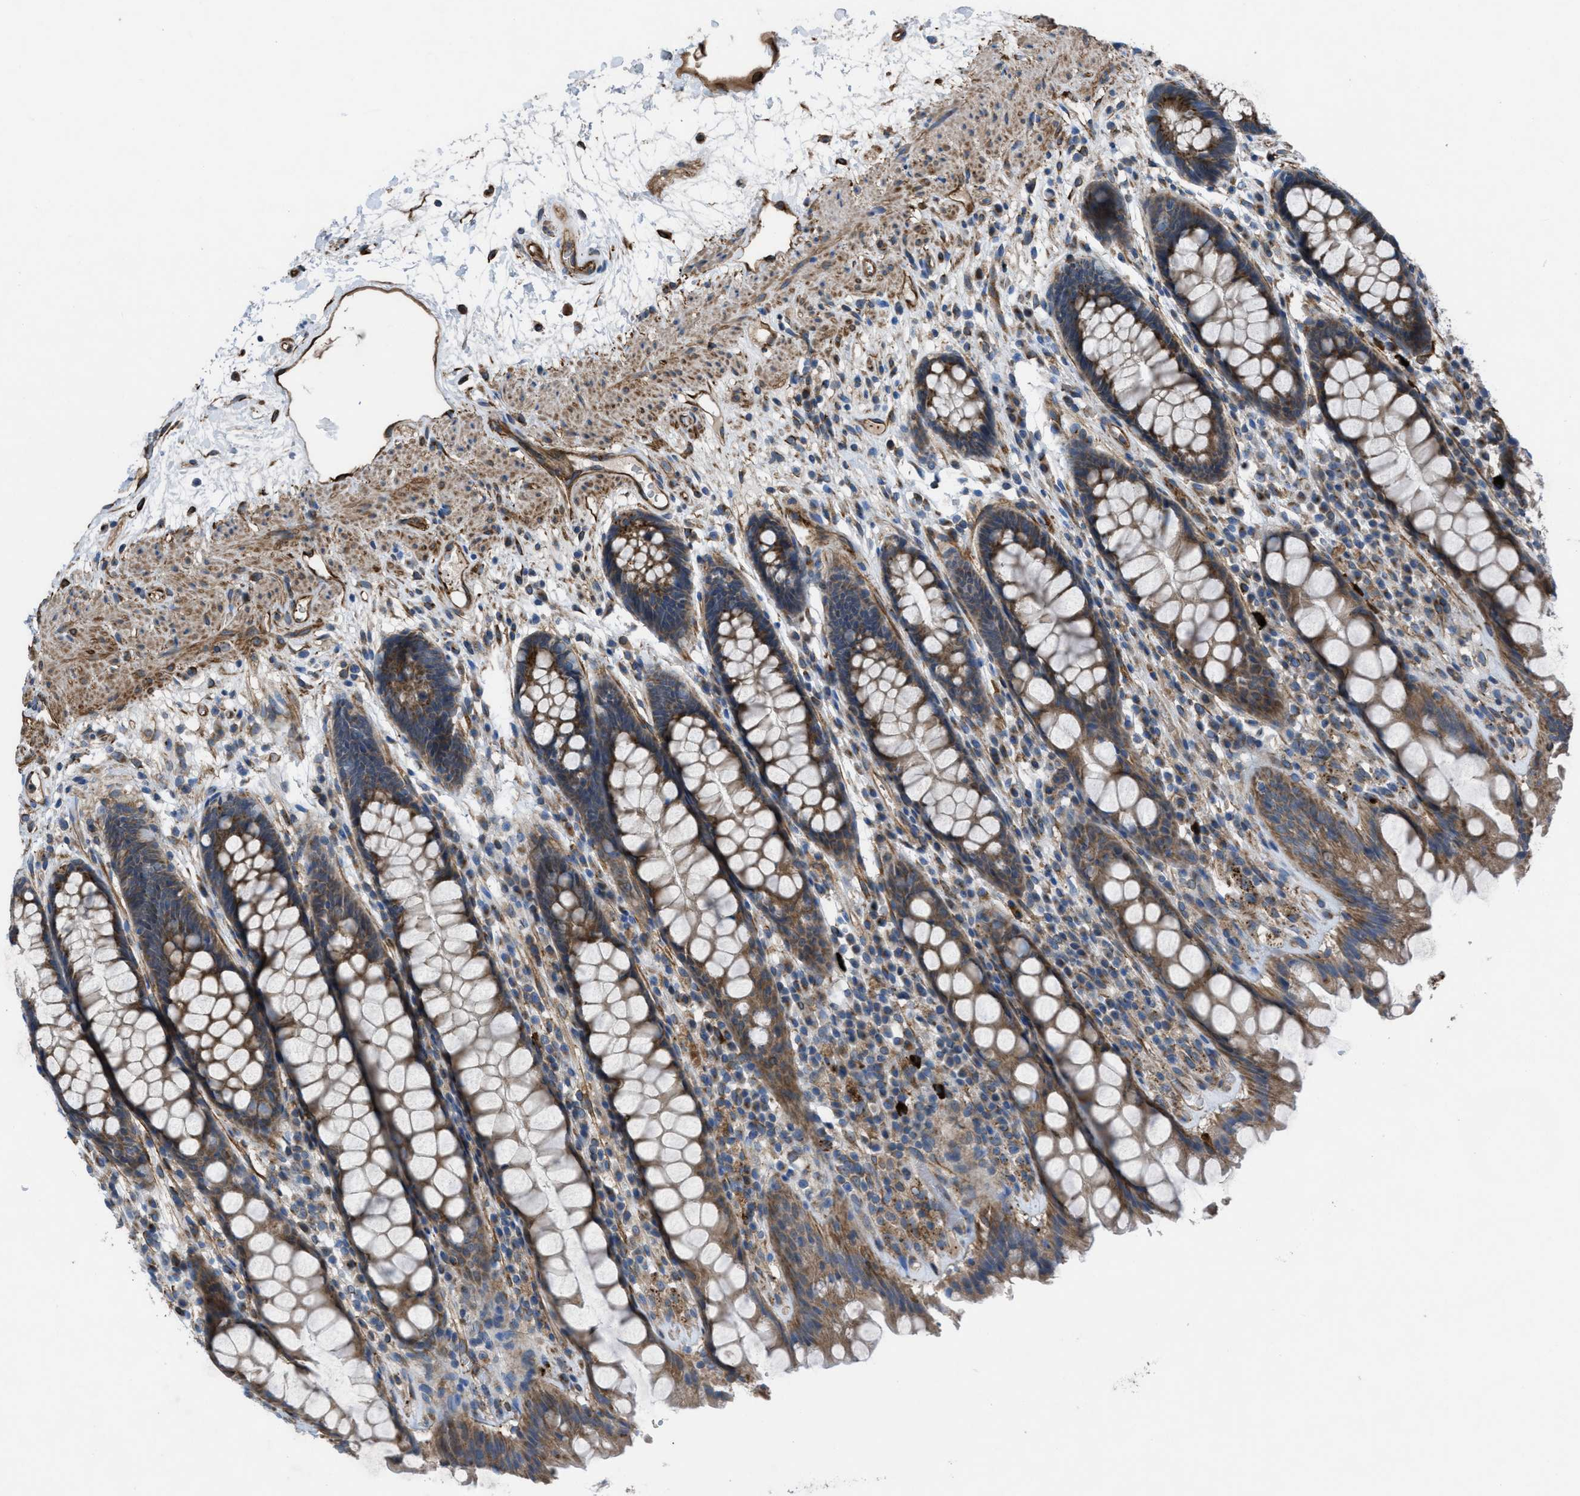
{"staining": {"intensity": "moderate", "quantity": ">75%", "location": "cytoplasmic/membranous"}, "tissue": "rectum", "cell_type": "Glandular cells", "image_type": "normal", "snomed": [{"axis": "morphology", "description": "Normal tissue, NOS"}, {"axis": "topography", "description": "Rectum"}], "caption": "Normal rectum demonstrates moderate cytoplasmic/membranous positivity in approximately >75% of glandular cells The staining was performed using DAB to visualize the protein expression in brown, while the nuclei were stained in blue with hematoxylin (Magnification: 20x)..", "gene": "SLC6A9", "patient": {"sex": "male", "age": 64}}